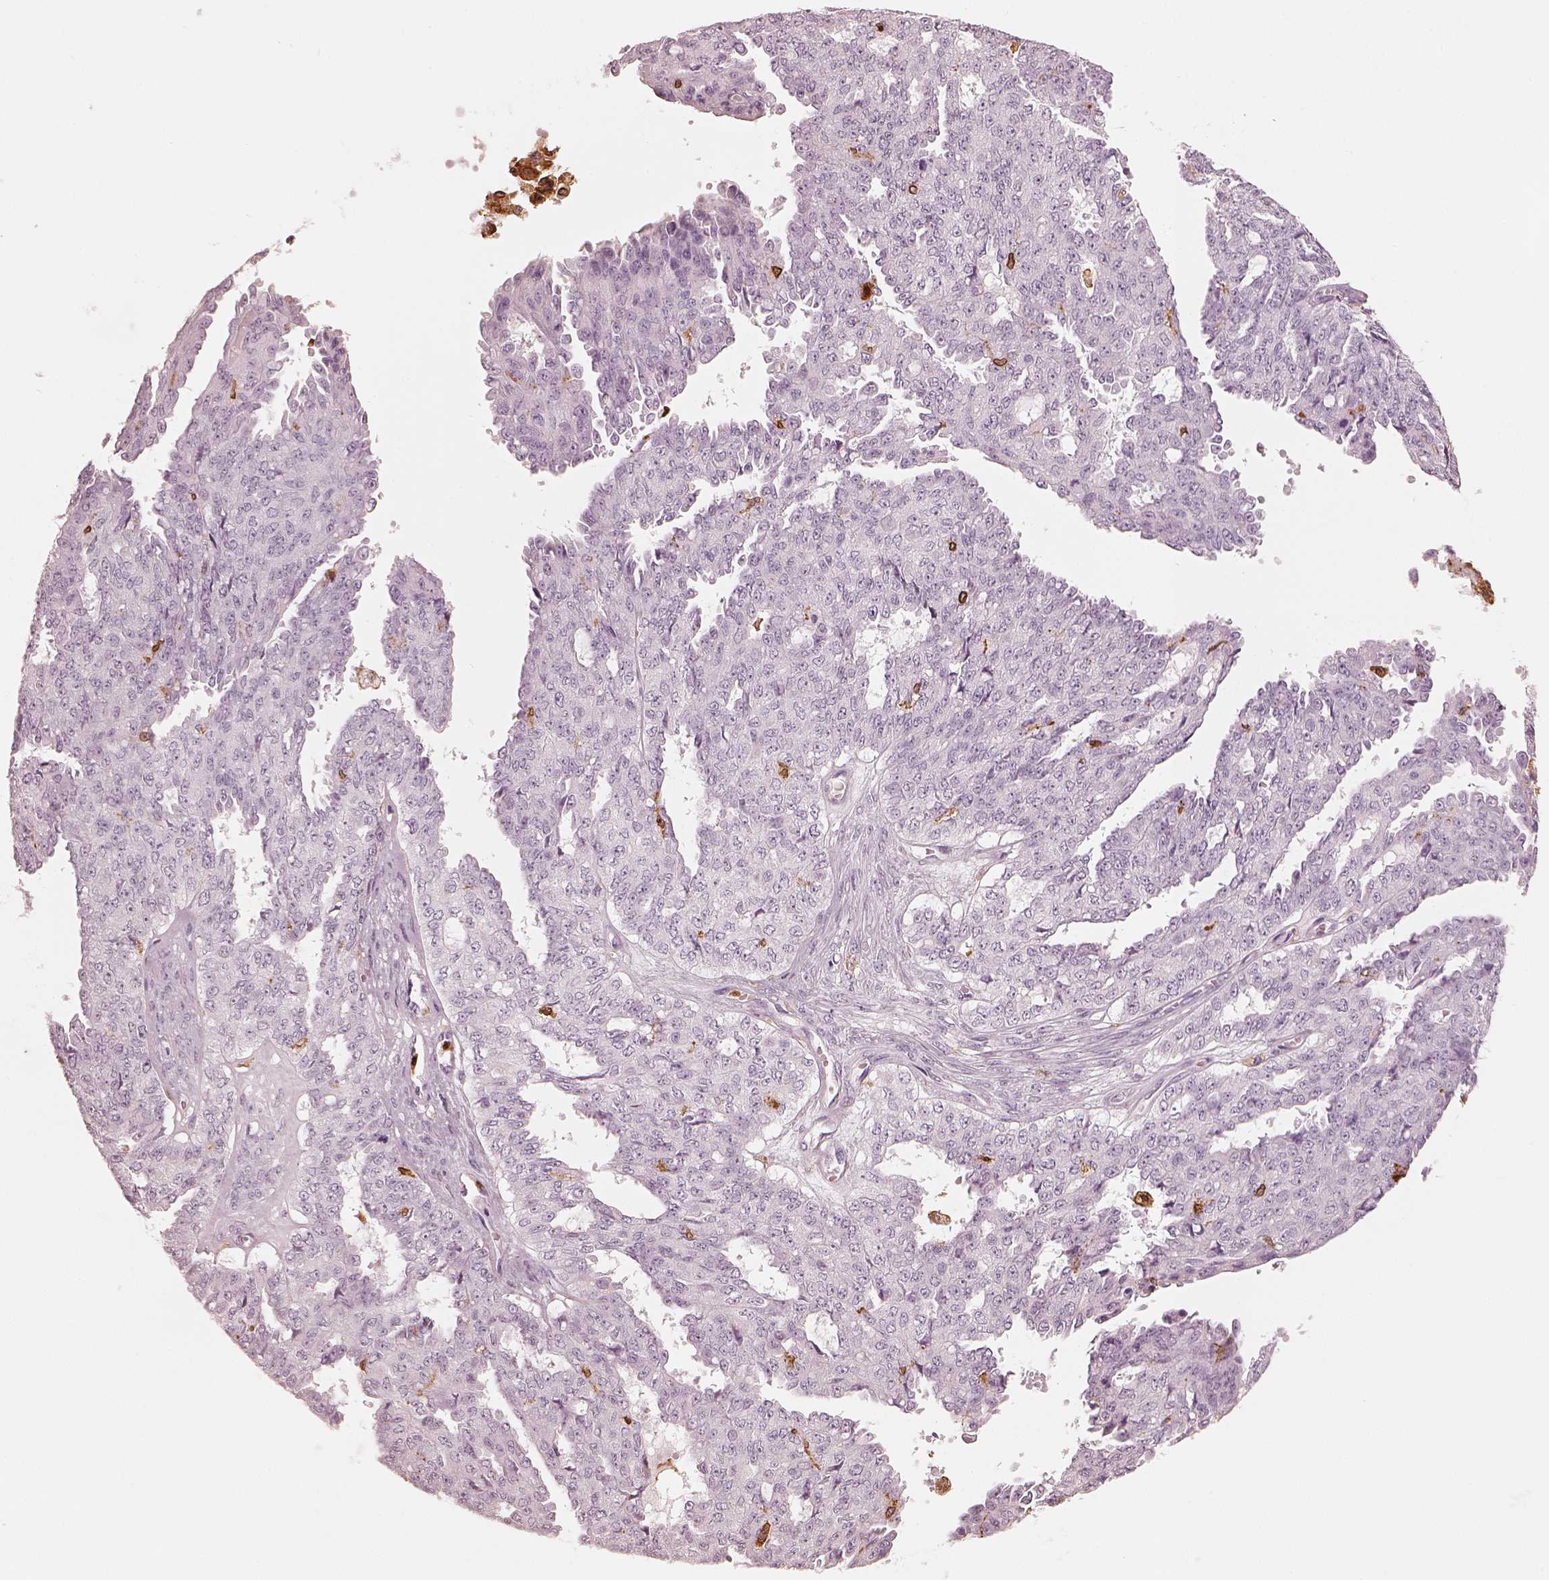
{"staining": {"intensity": "negative", "quantity": "none", "location": "none"}, "tissue": "ovarian cancer", "cell_type": "Tumor cells", "image_type": "cancer", "snomed": [{"axis": "morphology", "description": "Cystadenocarcinoma, serous, NOS"}, {"axis": "topography", "description": "Ovary"}], "caption": "Histopathology image shows no significant protein expression in tumor cells of serous cystadenocarcinoma (ovarian).", "gene": "ALOX5", "patient": {"sex": "female", "age": 71}}